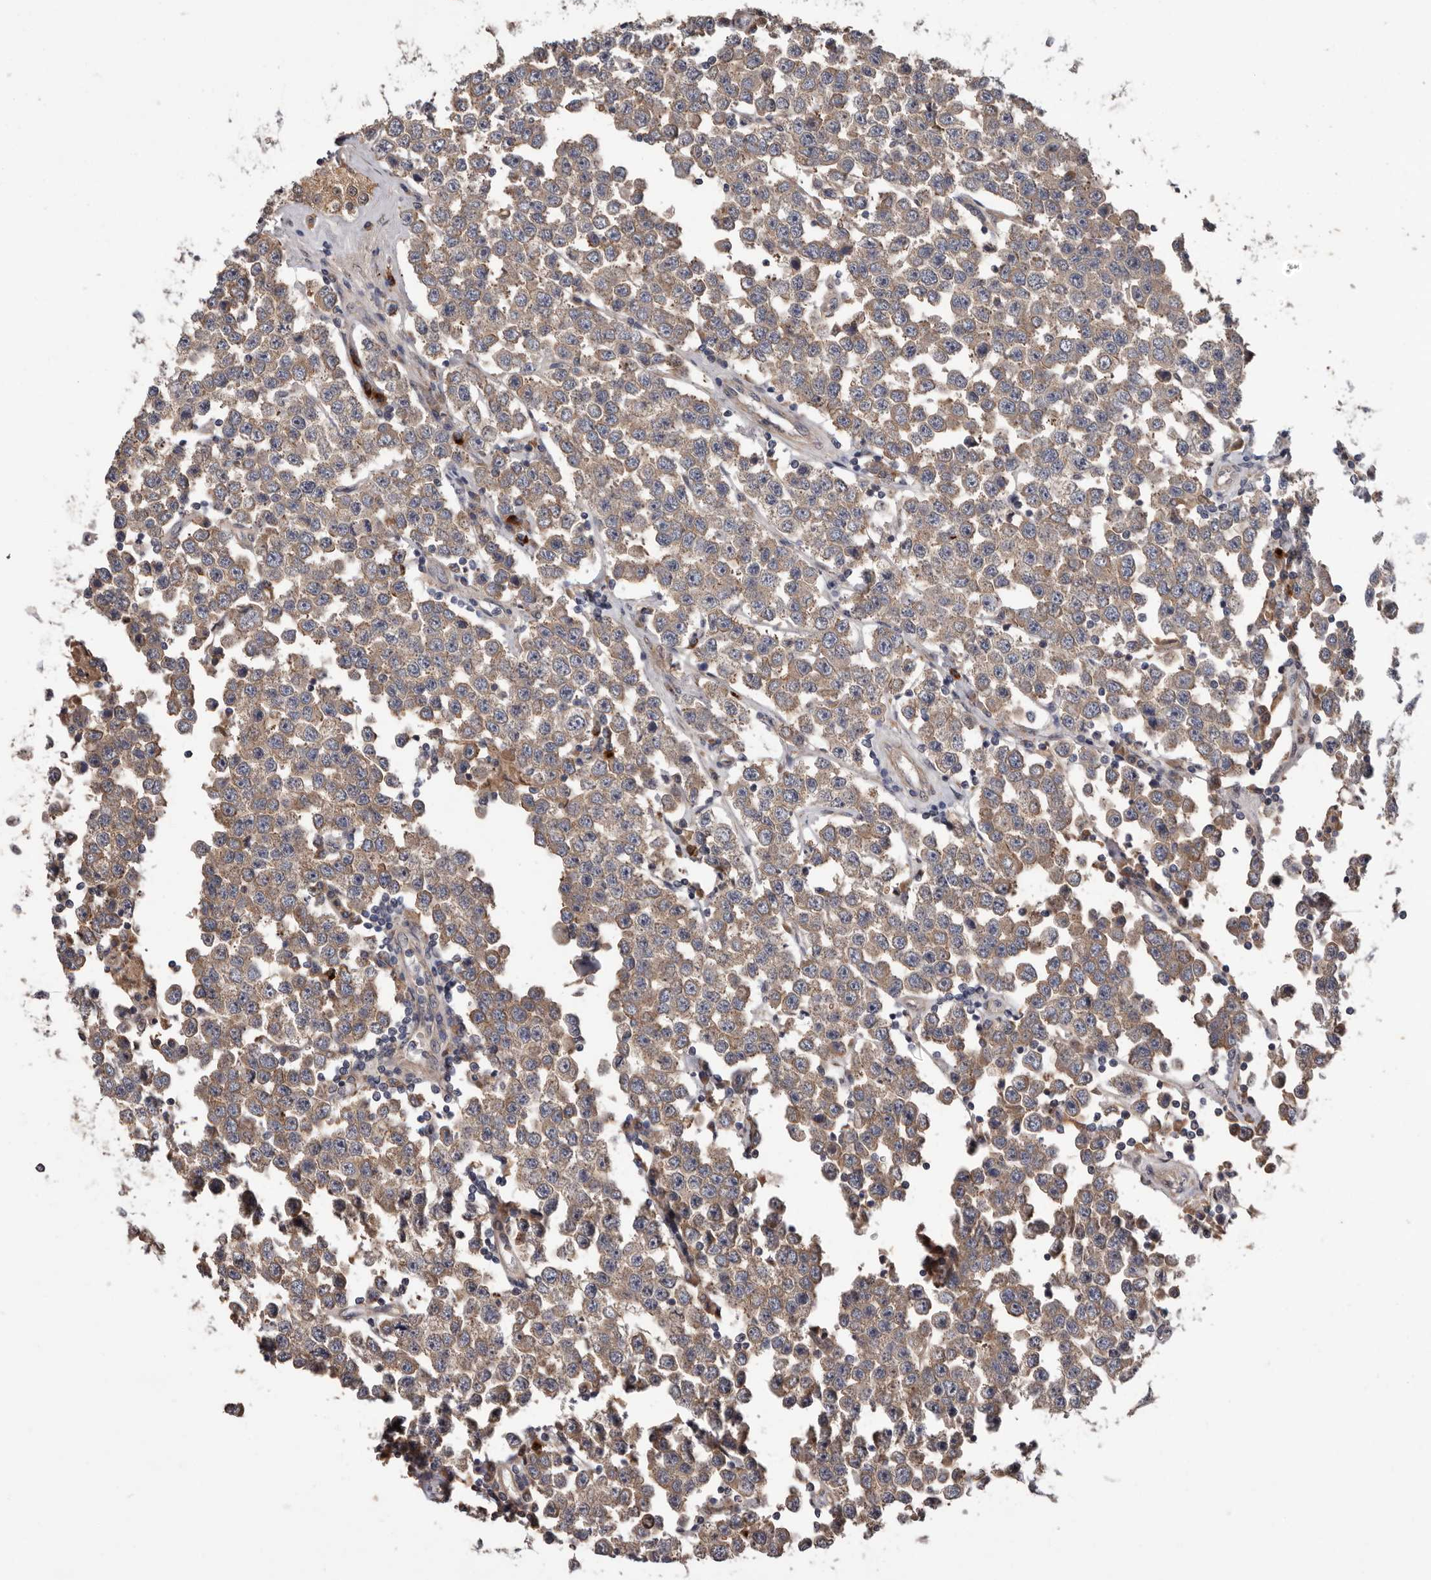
{"staining": {"intensity": "weak", "quantity": ">75%", "location": "cytoplasmic/membranous"}, "tissue": "testis cancer", "cell_type": "Tumor cells", "image_type": "cancer", "snomed": [{"axis": "morphology", "description": "Seminoma, NOS"}, {"axis": "topography", "description": "Testis"}], "caption": "Testis cancer (seminoma) stained for a protein exhibits weak cytoplasmic/membranous positivity in tumor cells.", "gene": "PRKD1", "patient": {"sex": "male", "age": 28}}